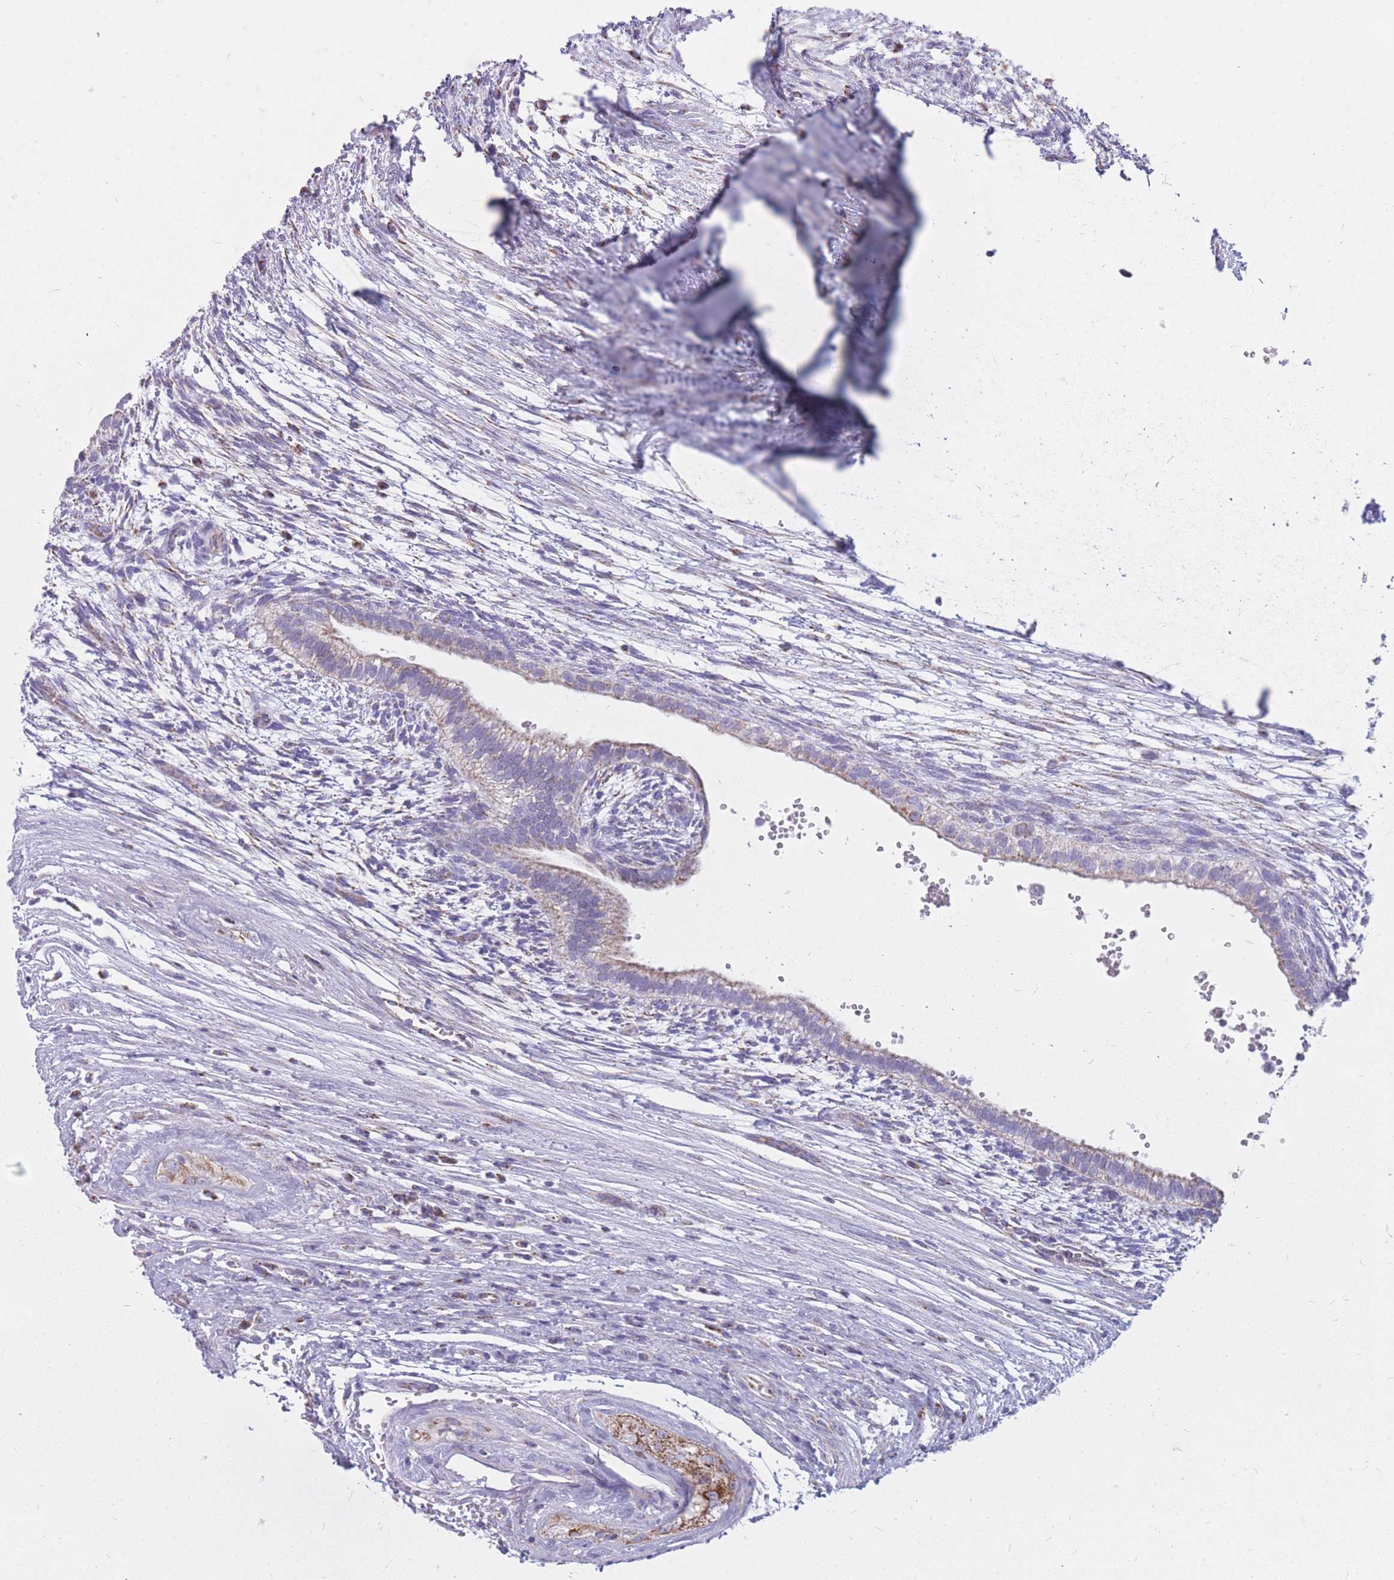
{"staining": {"intensity": "weak", "quantity": "<25%", "location": "cytoplasmic/membranous"}, "tissue": "testis cancer", "cell_type": "Tumor cells", "image_type": "cancer", "snomed": [{"axis": "morphology", "description": "Normal tissue, NOS"}, {"axis": "morphology", "description": "Carcinoma, Embryonal, NOS"}, {"axis": "topography", "description": "Testis"}], "caption": "Immunohistochemistry (IHC) histopathology image of neoplastic tissue: human testis cancer stained with DAB demonstrates no significant protein staining in tumor cells.", "gene": "PCSK1", "patient": {"sex": "male", "age": 32}}